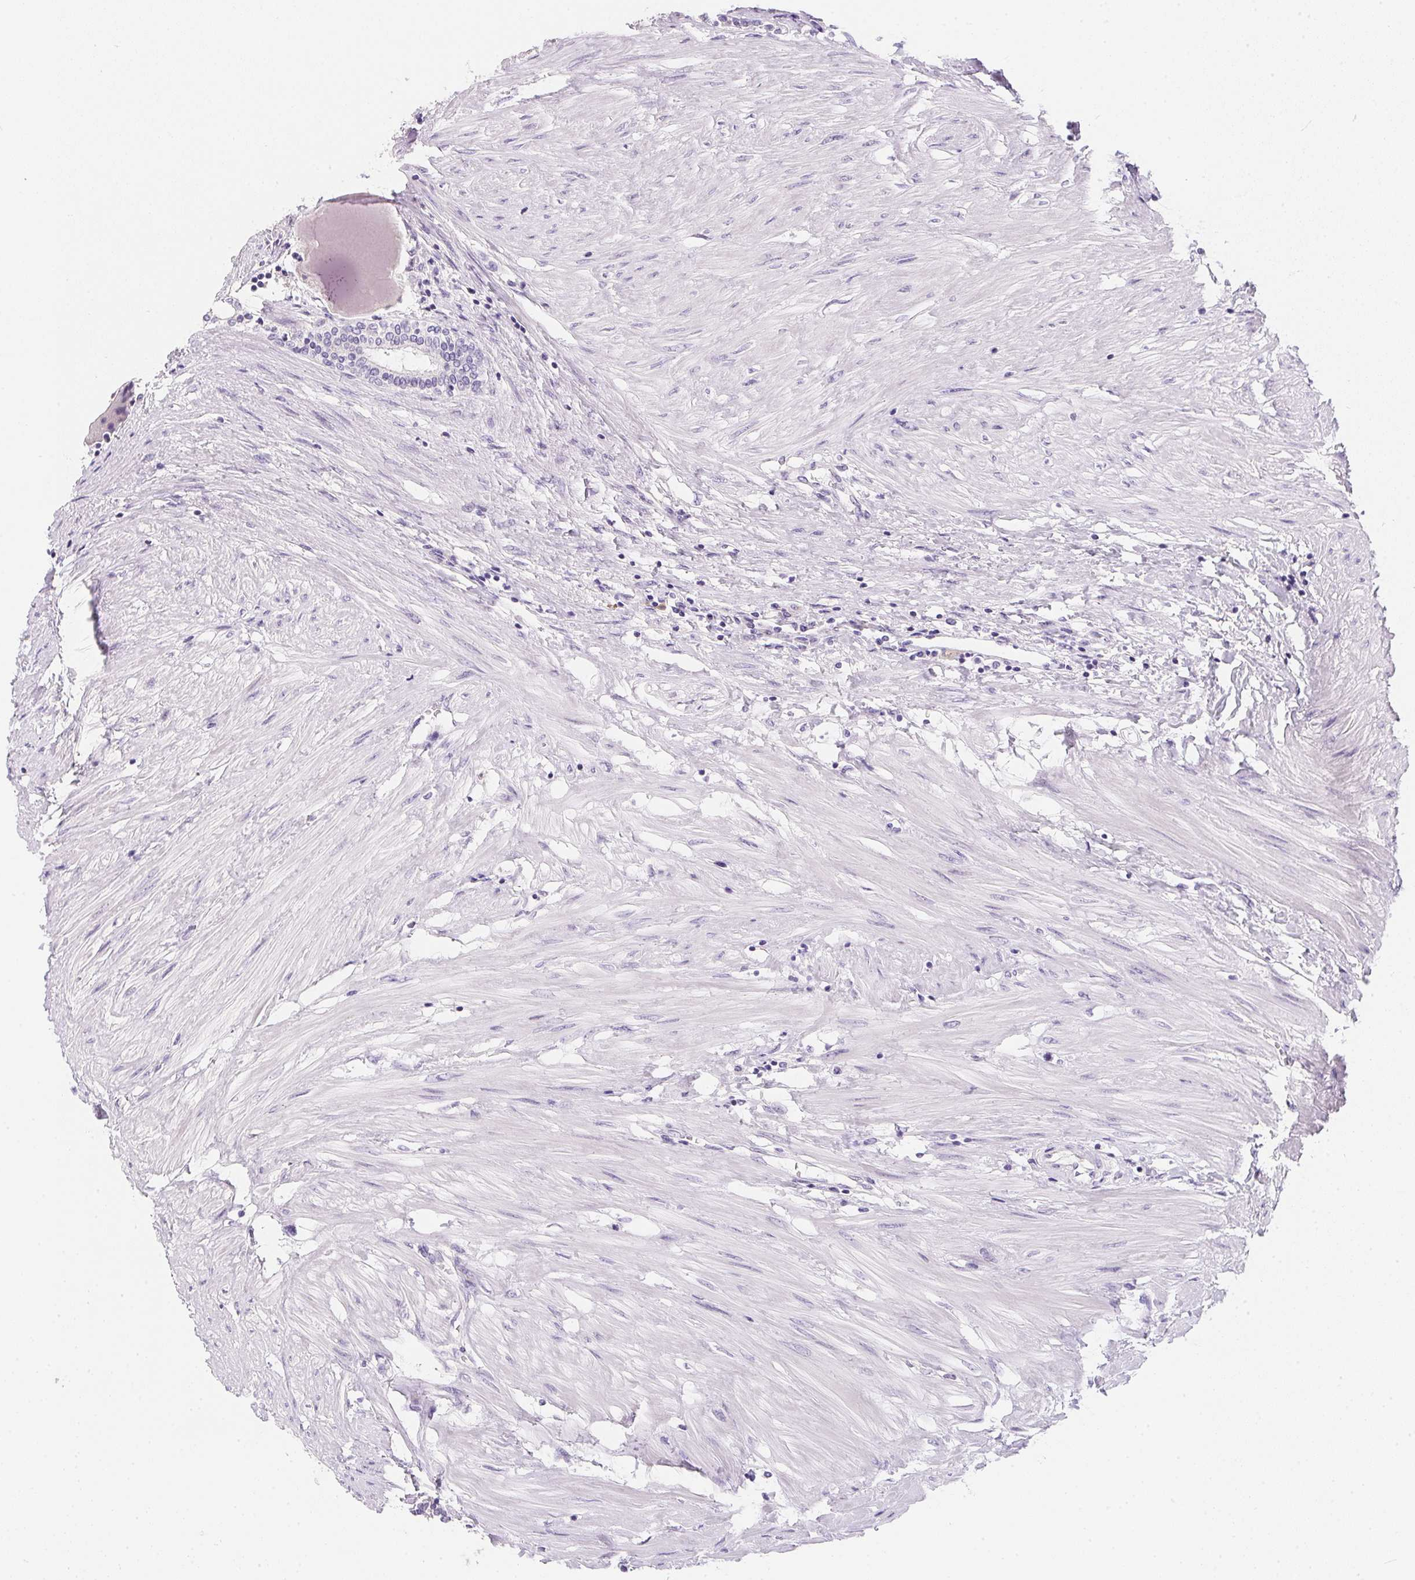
{"staining": {"intensity": "negative", "quantity": "none", "location": "none"}, "tissue": "prostate", "cell_type": "Glandular cells", "image_type": "normal", "snomed": [{"axis": "morphology", "description": "Normal tissue, NOS"}, {"axis": "topography", "description": "Prostate"}], "caption": "This photomicrograph is of normal prostate stained with immunohistochemistry to label a protein in brown with the nuclei are counter-stained blue. There is no positivity in glandular cells.", "gene": "AQP5", "patient": {"sex": "male", "age": 55}}